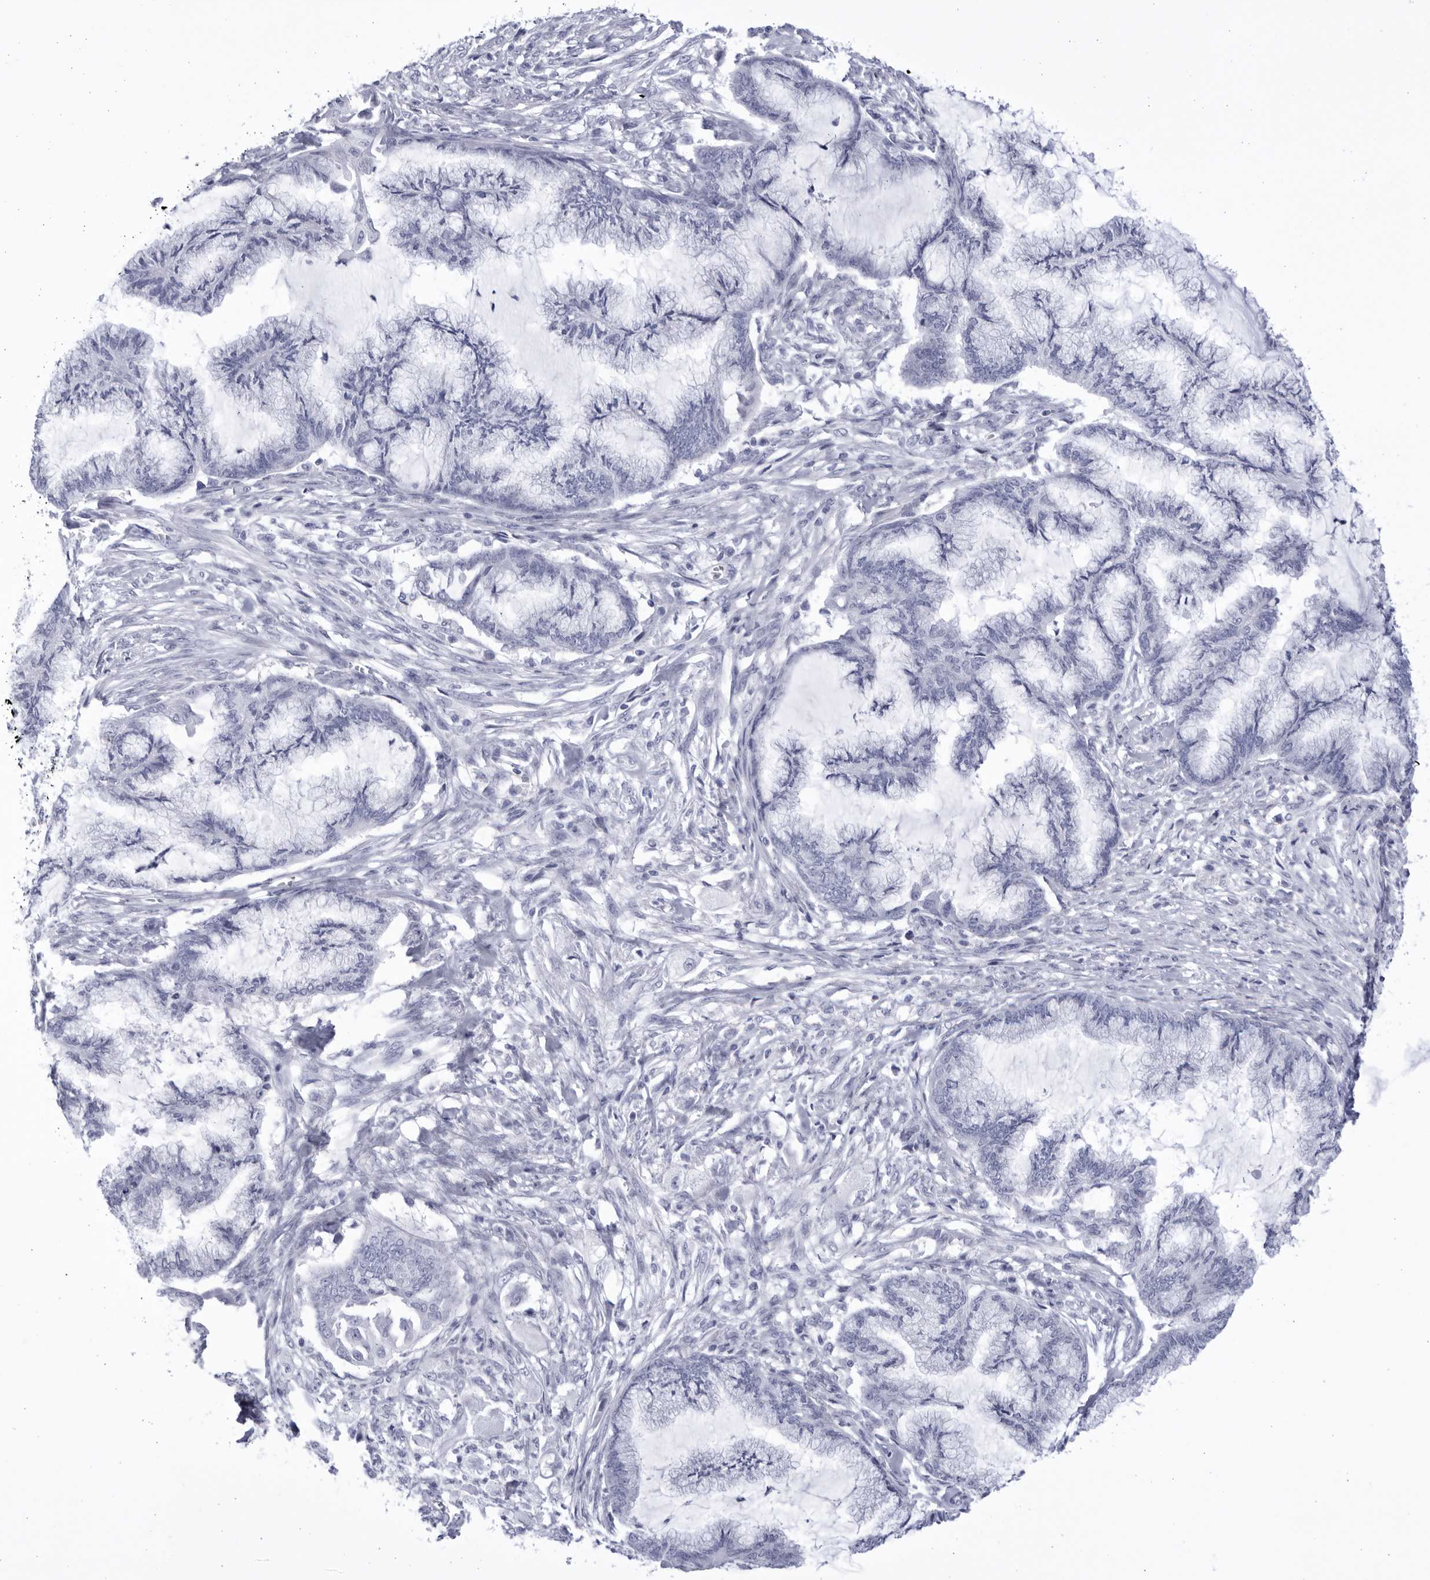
{"staining": {"intensity": "negative", "quantity": "none", "location": "none"}, "tissue": "endometrial cancer", "cell_type": "Tumor cells", "image_type": "cancer", "snomed": [{"axis": "morphology", "description": "Adenocarcinoma, NOS"}, {"axis": "topography", "description": "Endometrium"}], "caption": "This is an IHC image of human endometrial adenocarcinoma. There is no positivity in tumor cells.", "gene": "CCDC181", "patient": {"sex": "female", "age": 86}}